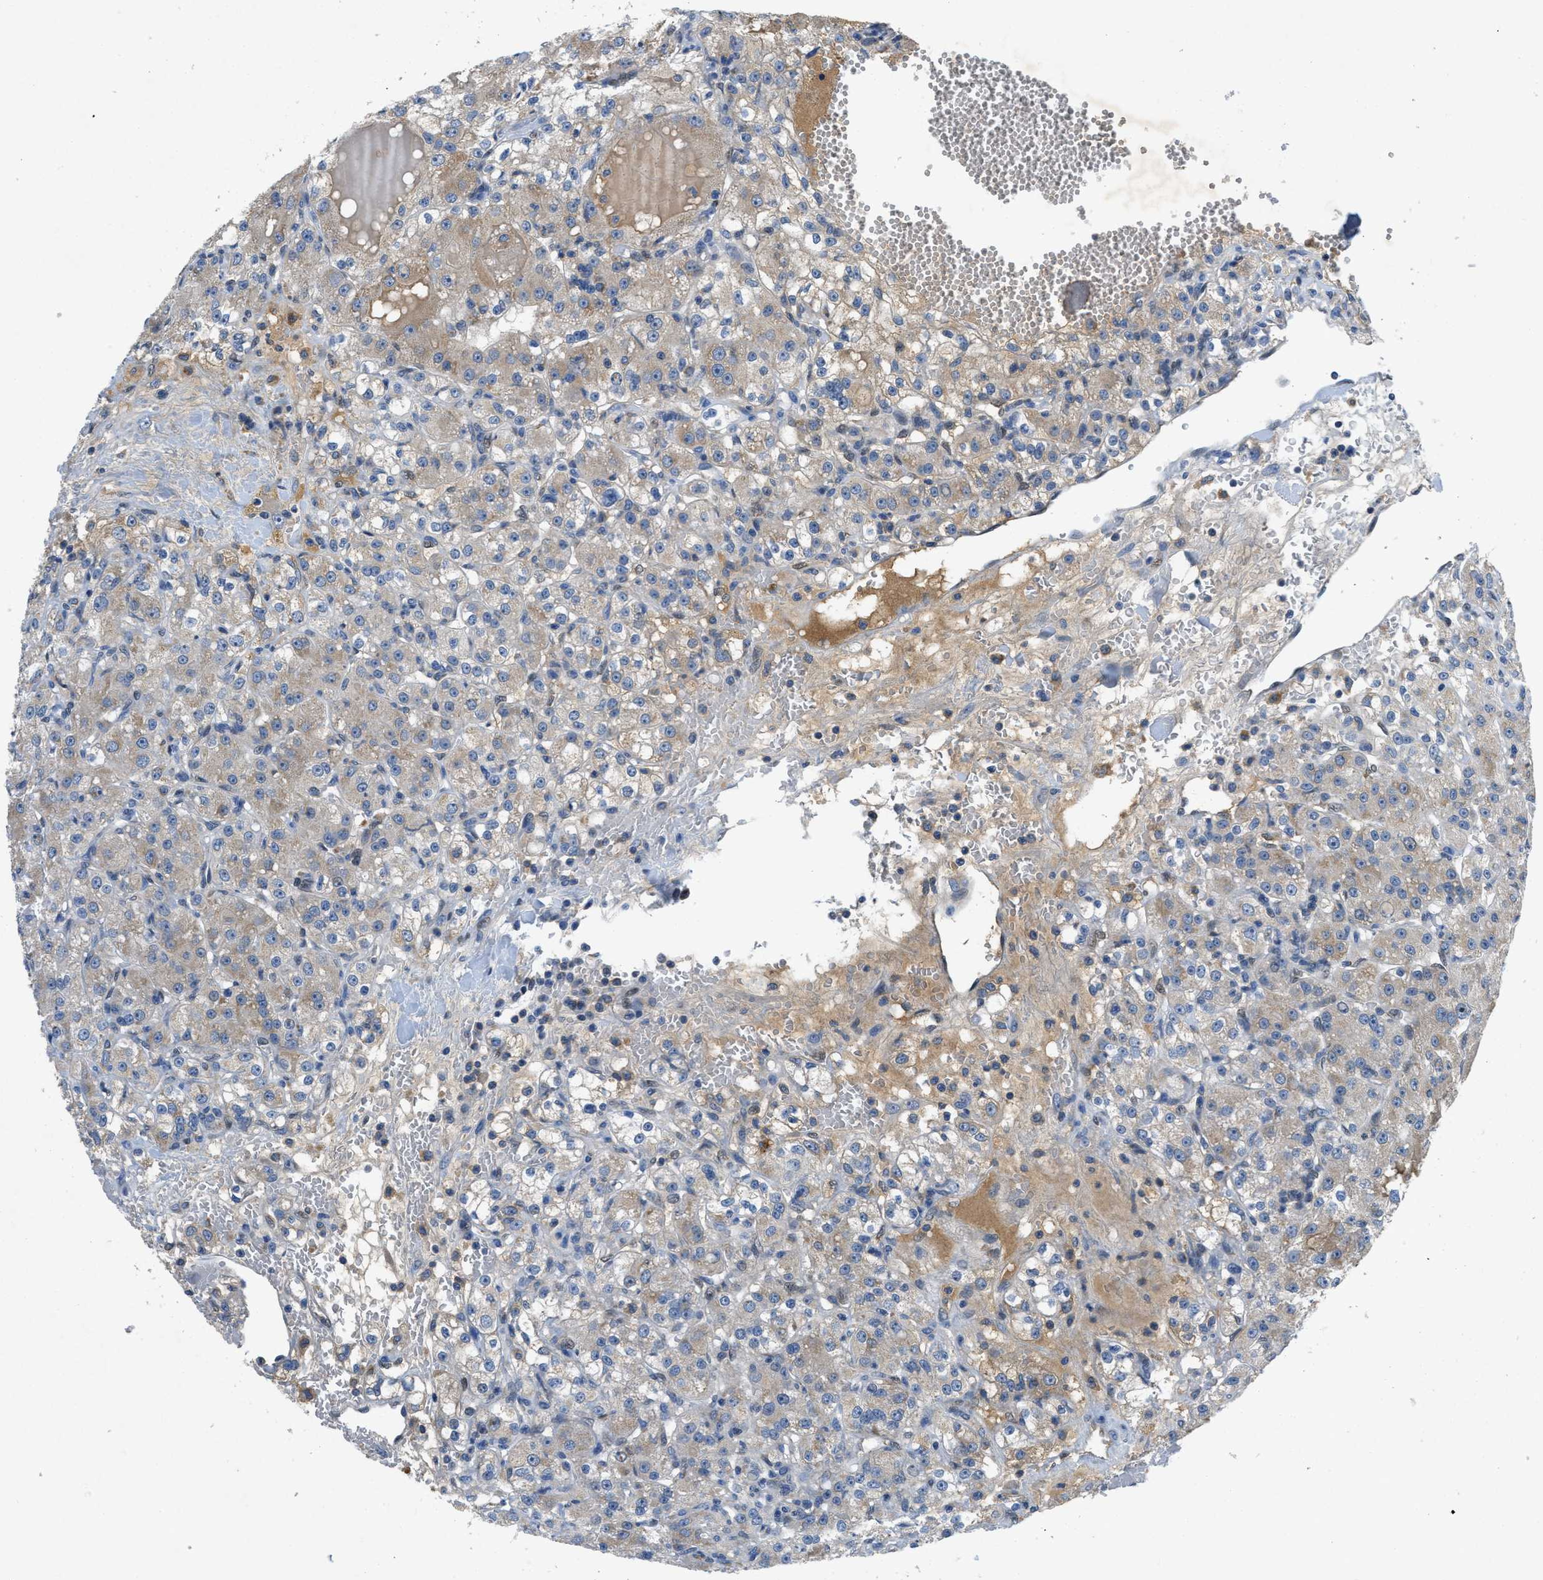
{"staining": {"intensity": "weak", "quantity": "<25%", "location": "cytoplasmic/membranous"}, "tissue": "renal cancer", "cell_type": "Tumor cells", "image_type": "cancer", "snomed": [{"axis": "morphology", "description": "Normal tissue, NOS"}, {"axis": "morphology", "description": "Adenocarcinoma, NOS"}, {"axis": "topography", "description": "Kidney"}], "caption": "Immunohistochemistry histopathology image of neoplastic tissue: renal cancer stained with DAB (3,3'-diaminobenzidine) demonstrates no significant protein expression in tumor cells.", "gene": "PNKD", "patient": {"sex": "male", "age": 61}}